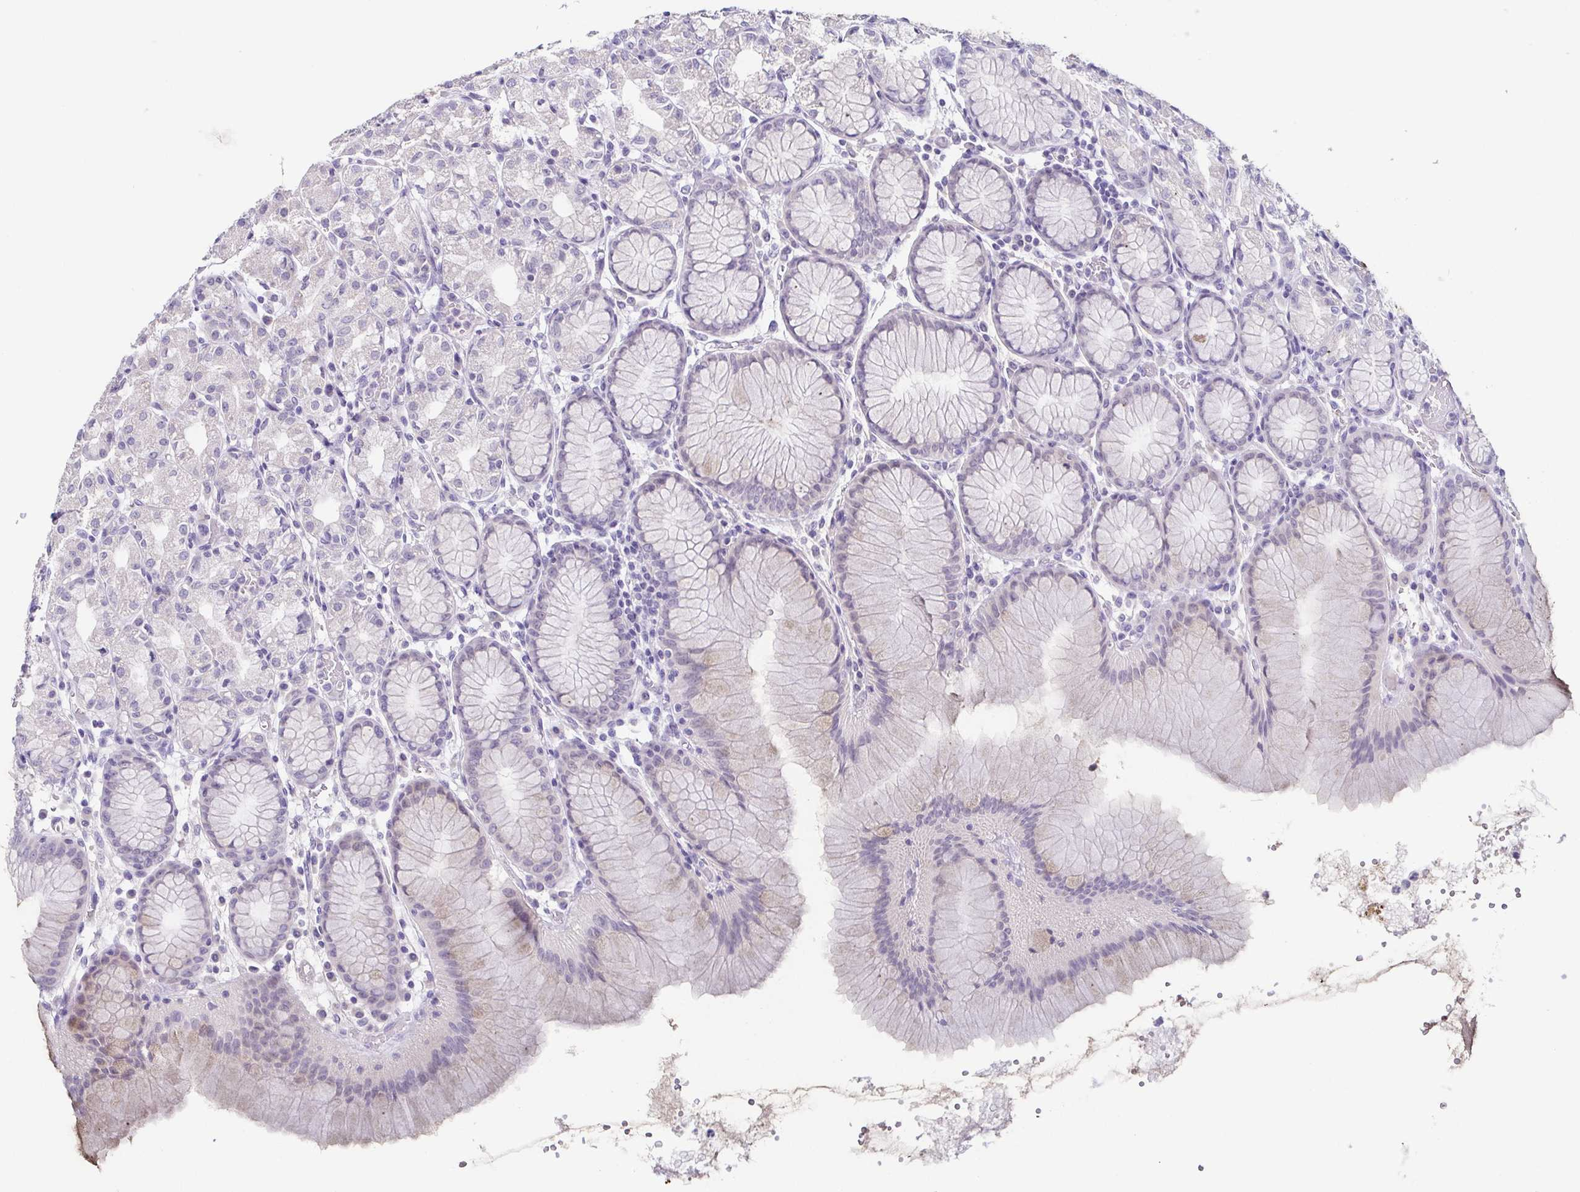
{"staining": {"intensity": "weak", "quantity": "<25%", "location": "cytoplasmic/membranous"}, "tissue": "stomach", "cell_type": "Glandular cells", "image_type": "normal", "snomed": [{"axis": "morphology", "description": "Normal tissue, NOS"}, {"axis": "topography", "description": "Stomach"}], "caption": "Micrograph shows no protein staining in glandular cells of normal stomach. (Immunohistochemistry, brightfield microscopy, high magnification).", "gene": "TP73", "patient": {"sex": "female", "age": 57}}